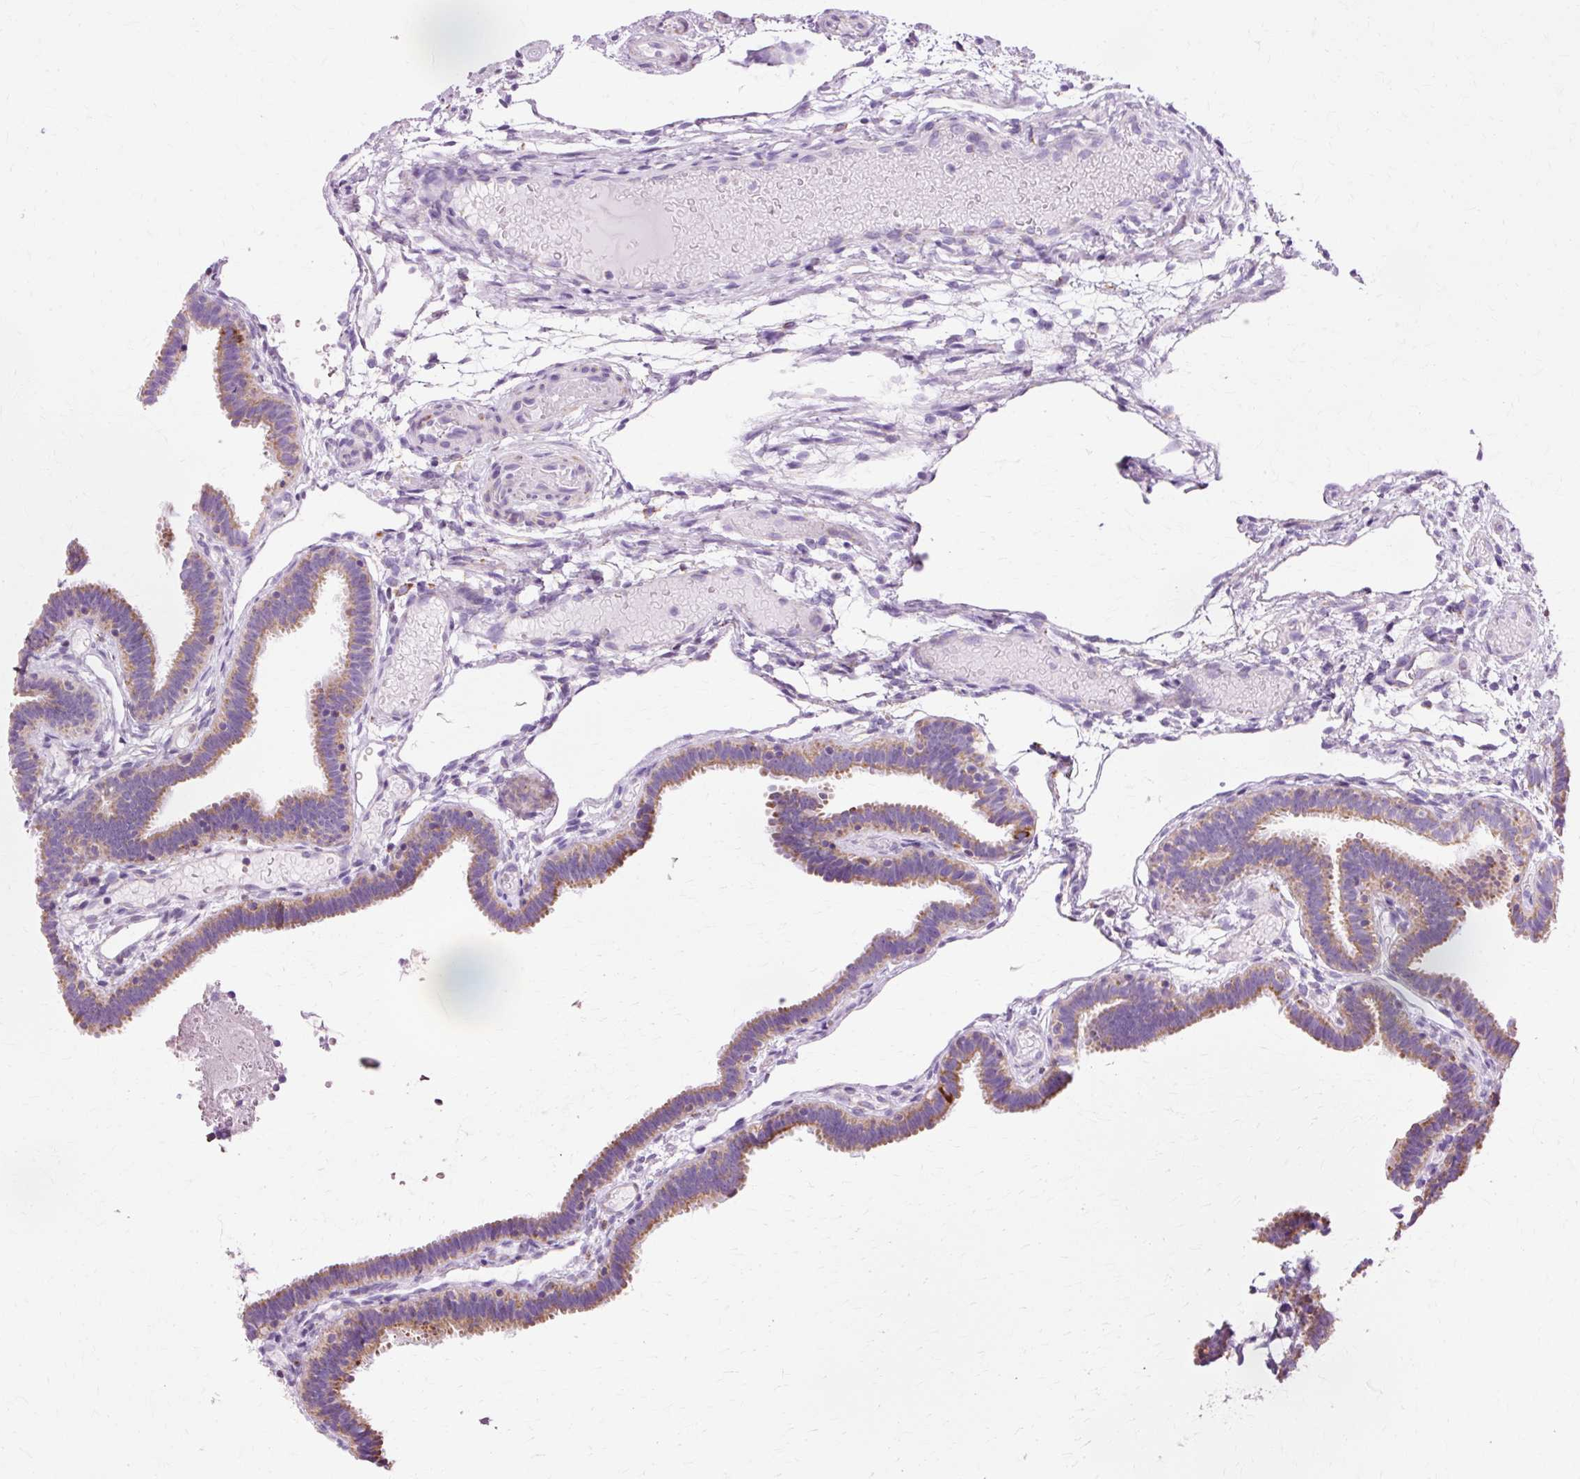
{"staining": {"intensity": "moderate", "quantity": ">75%", "location": "cytoplasmic/membranous"}, "tissue": "fallopian tube", "cell_type": "Glandular cells", "image_type": "normal", "snomed": [{"axis": "morphology", "description": "Normal tissue, NOS"}, {"axis": "topography", "description": "Fallopian tube"}], "caption": "Immunohistochemical staining of benign fallopian tube demonstrates moderate cytoplasmic/membranous protein positivity in about >75% of glandular cells.", "gene": "ATP5PO", "patient": {"sex": "female", "age": 37}}